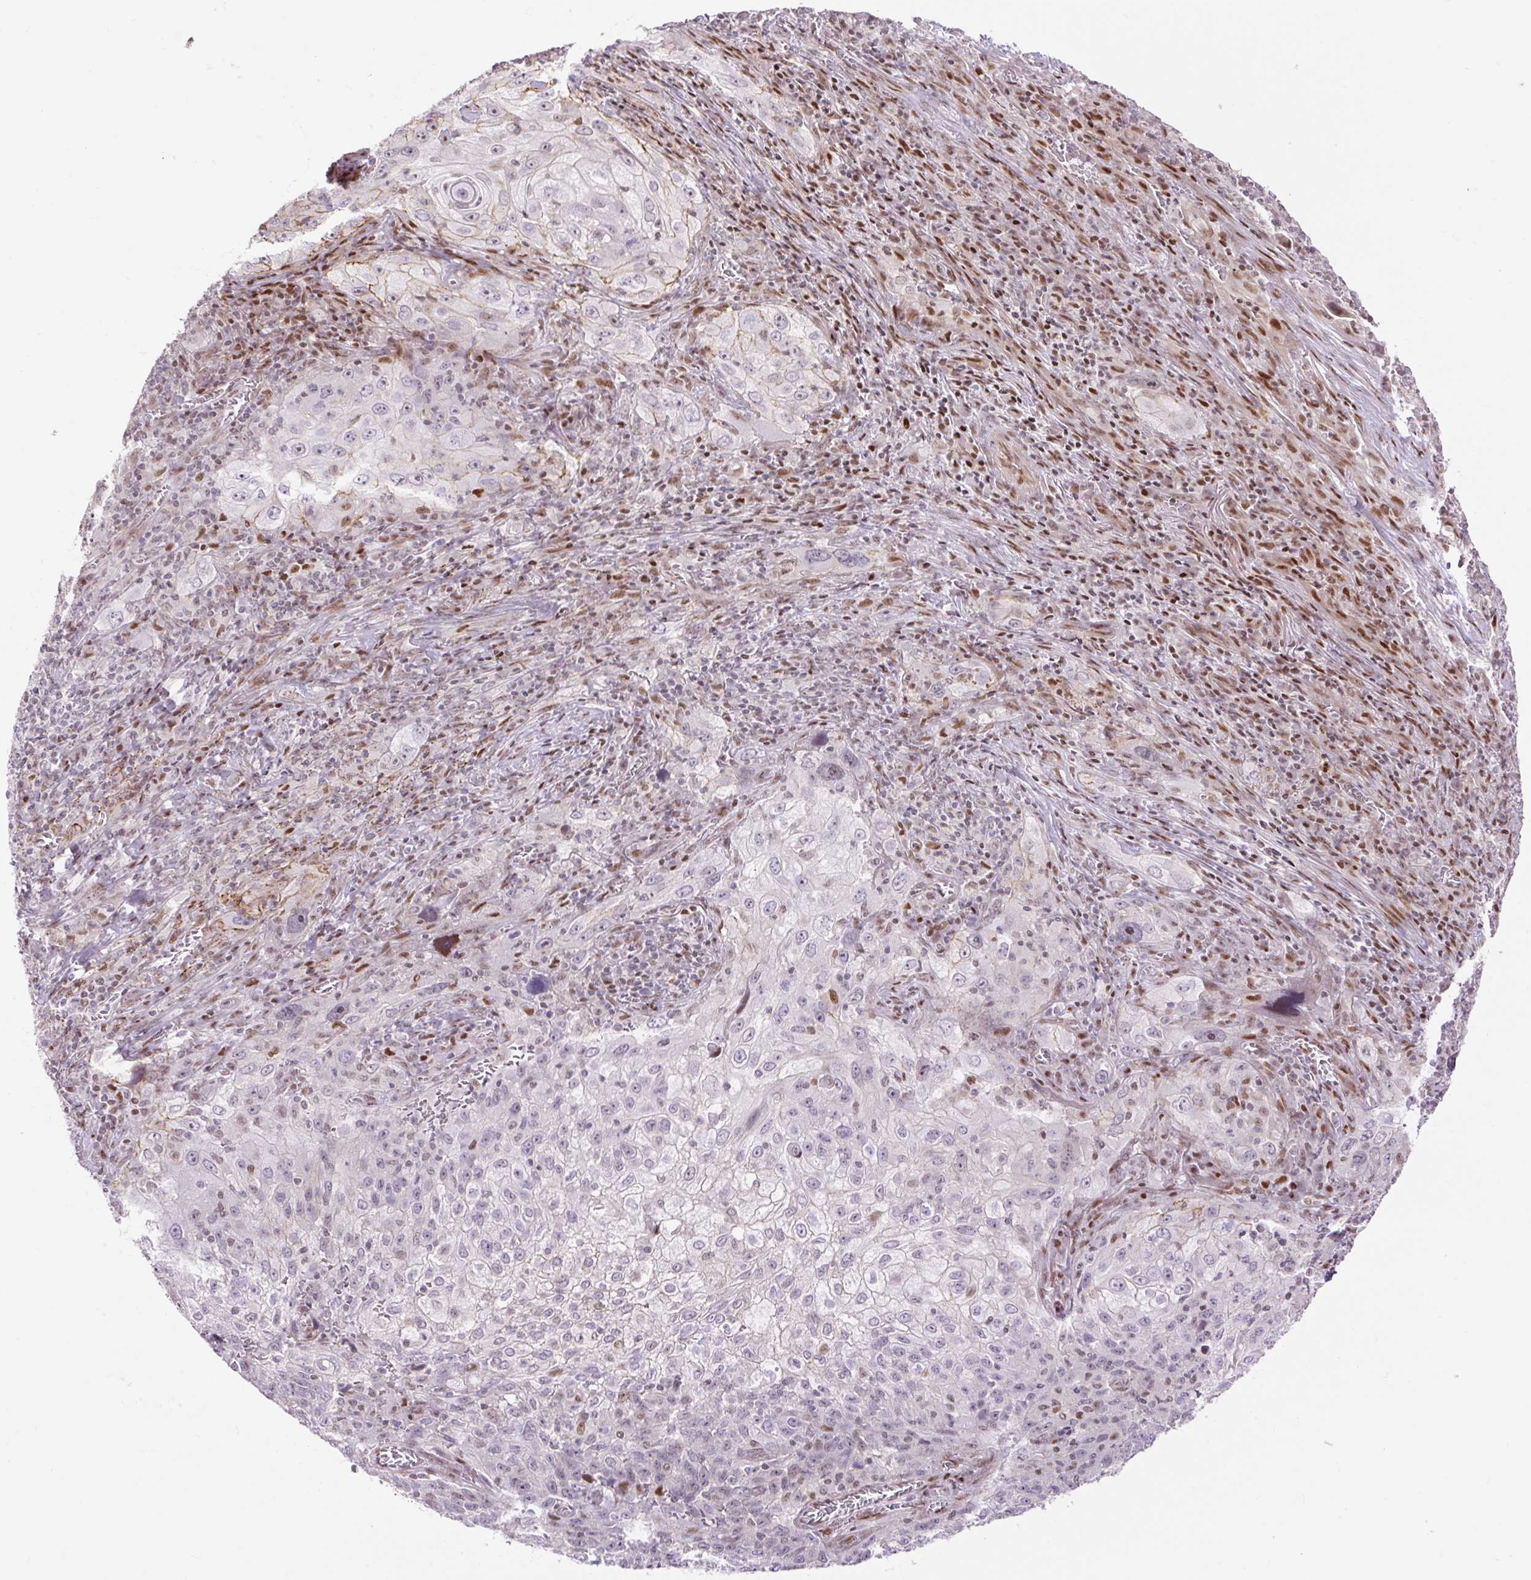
{"staining": {"intensity": "negative", "quantity": "none", "location": "none"}, "tissue": "lung cancer", "cell_type": "Tumor cells", "image_type": "cancer", "snomed": [{"axis": "morphology", "description": "Squamous cell carcinoma, NOS"}, {"axis": "topography", "description": "Lung"}], "caption": "Histopathology image shows no significant protein positivity in tumor cells of lung squamous cell carcinoma.", "gene": "RIPPLY3", "patient": {"sex": "female", "age": 69}}